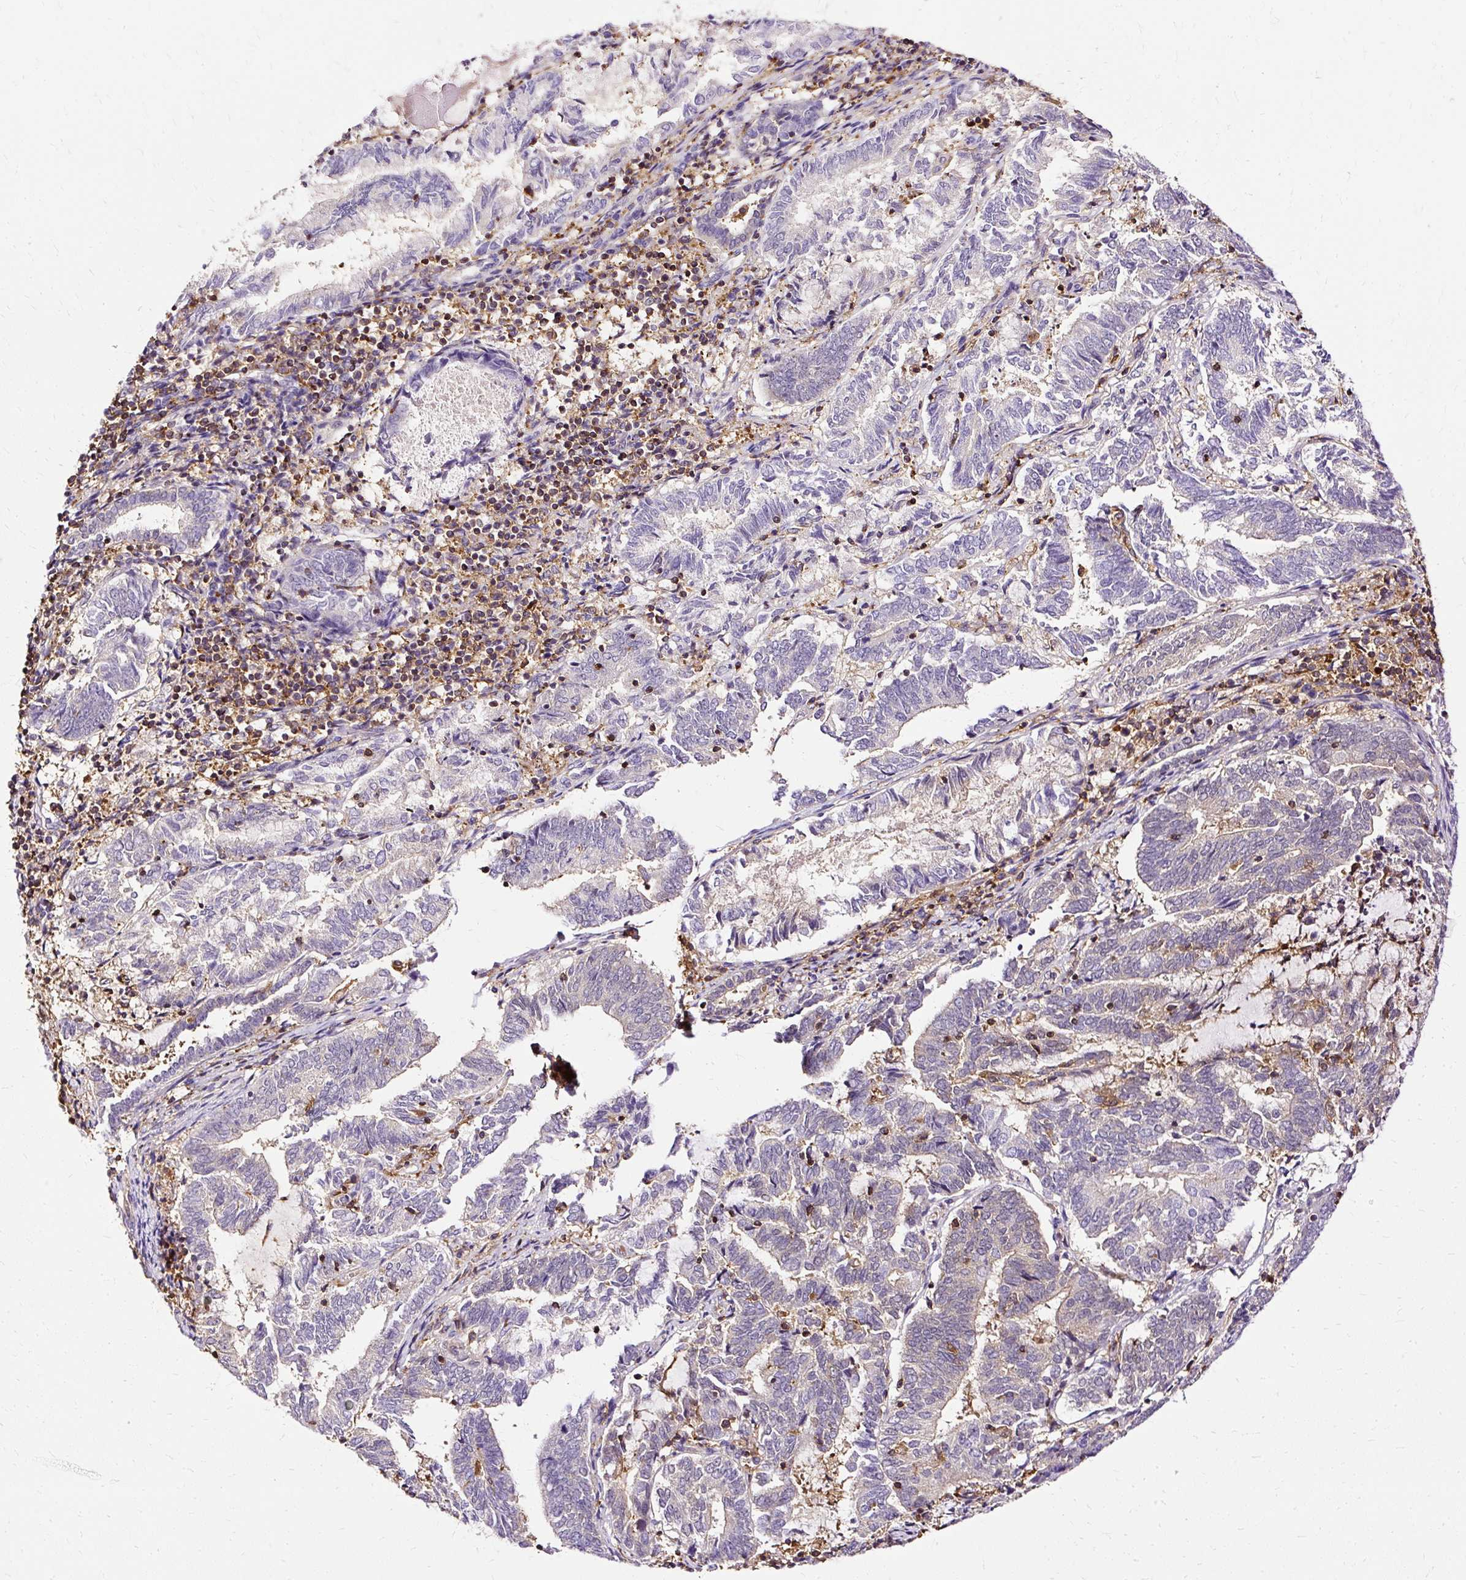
{"staining": {"intensity": "negative", "quantity": "none", "location": "none"}, "tissue": "endometrial cancer", "cell_type": "Tumor cells", "image_type": "cancer", "snomed": [{"axis": "morphology", "description": "Adenocarcinoma, NOS"}, {"axis": "topography", "description": "Endometrium"}], "caption": "Tumor cells are negative for protein expression in human endometrial cancer (adenocarcinoma).", "gene": "TWF2", "patient": {"sex": "female", "age": 80}}